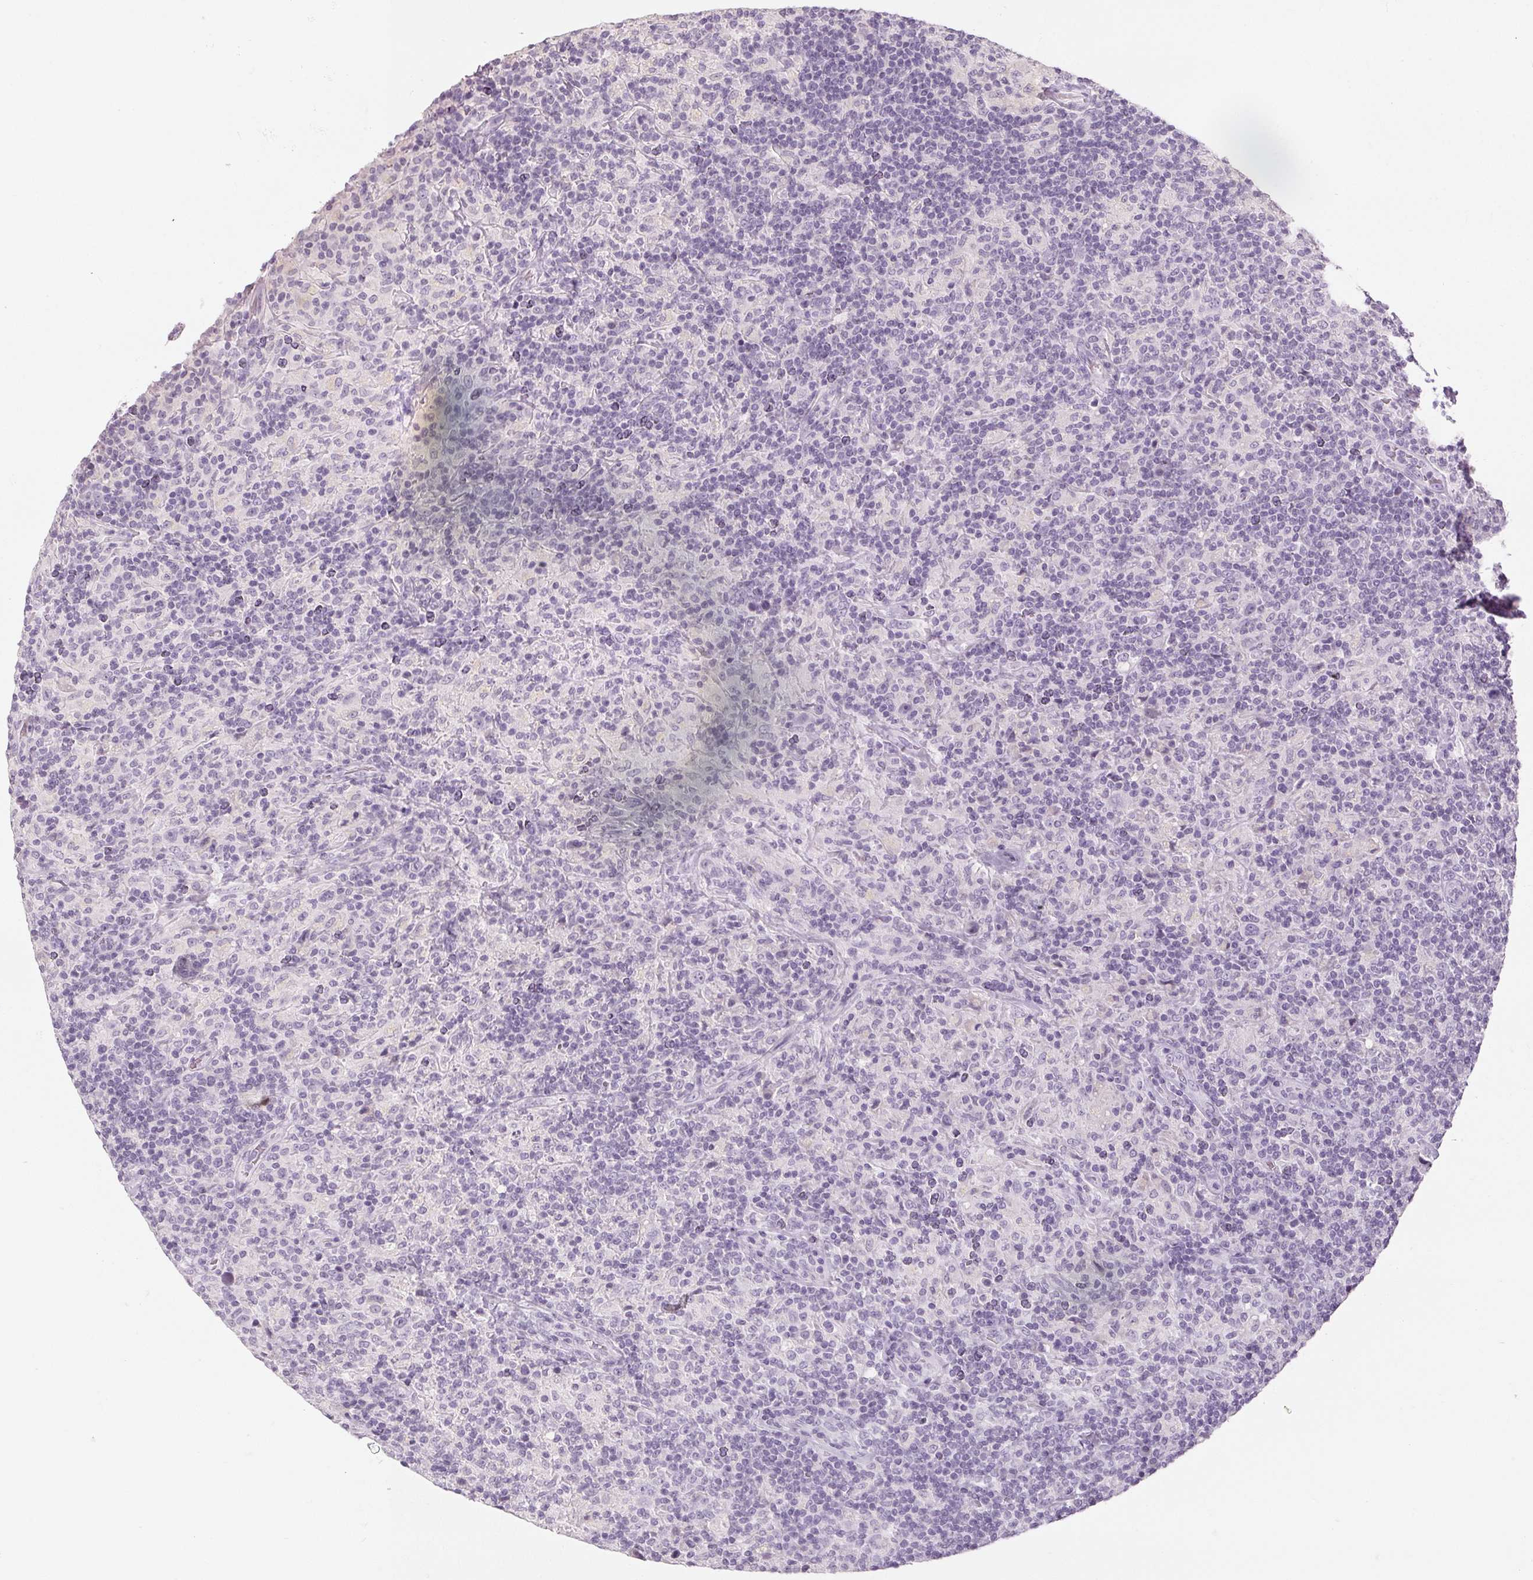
{"staining": {"intensity": "negative", "quantity": "none", "location": "none"}, "tissue": "lymphoma", "cell_type": "Tumor cells", "image_type": "cancer", "snomed": [{"axis": "morphology", "description": "Hodgkin's disease, NOS"}, {"axis": "topography", "description": "Lymph node"}], "caption": "Tumor cells are negative for protein expression in human lymphoma.", "gene": "TMEM72", "patient": {"sex": "male", "age": 70}}